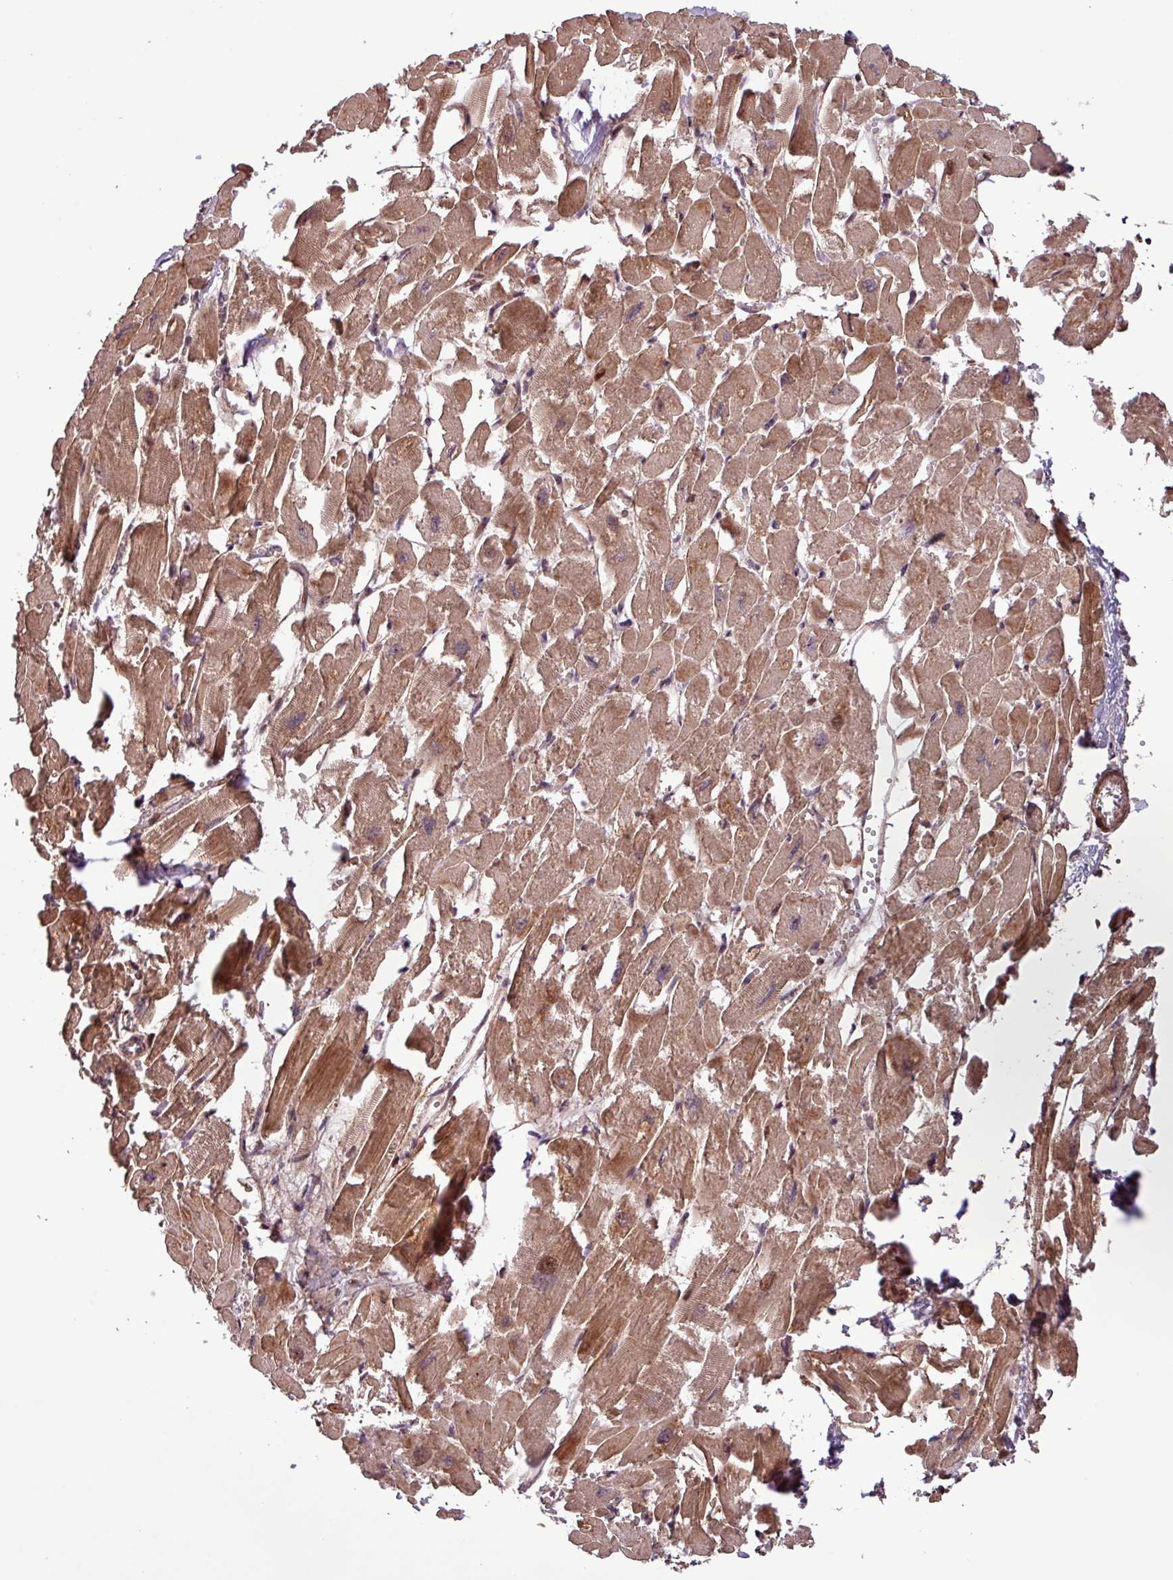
{"staining": {"intensity": "moderate", "quantity": ">75%", "location": "cytoplasmic/membranous,nuclear"}, "tissue": "heart muscle", "cell_type": "Cardiomyocytes", "image_type": "normal", "snomed": [{"axis": "morphology", "description": "Normal tissue, NOS"}, {"axis": "topography", "description": "Heart"}], "caption": "Immunohistochemistry (IHC) (DAB (3,3'-diaminobenzidine)) staining of normal human heart muscle displays moderate cytoplasmic/membranous,nuclear protein positivity in approximately >75% of cardiomyocytes. The protein of interest is shown in brown color, while the nuclei are stained blue.", "gene": "SLC22A24", "patient": {"sex": "male", "age": 54}}